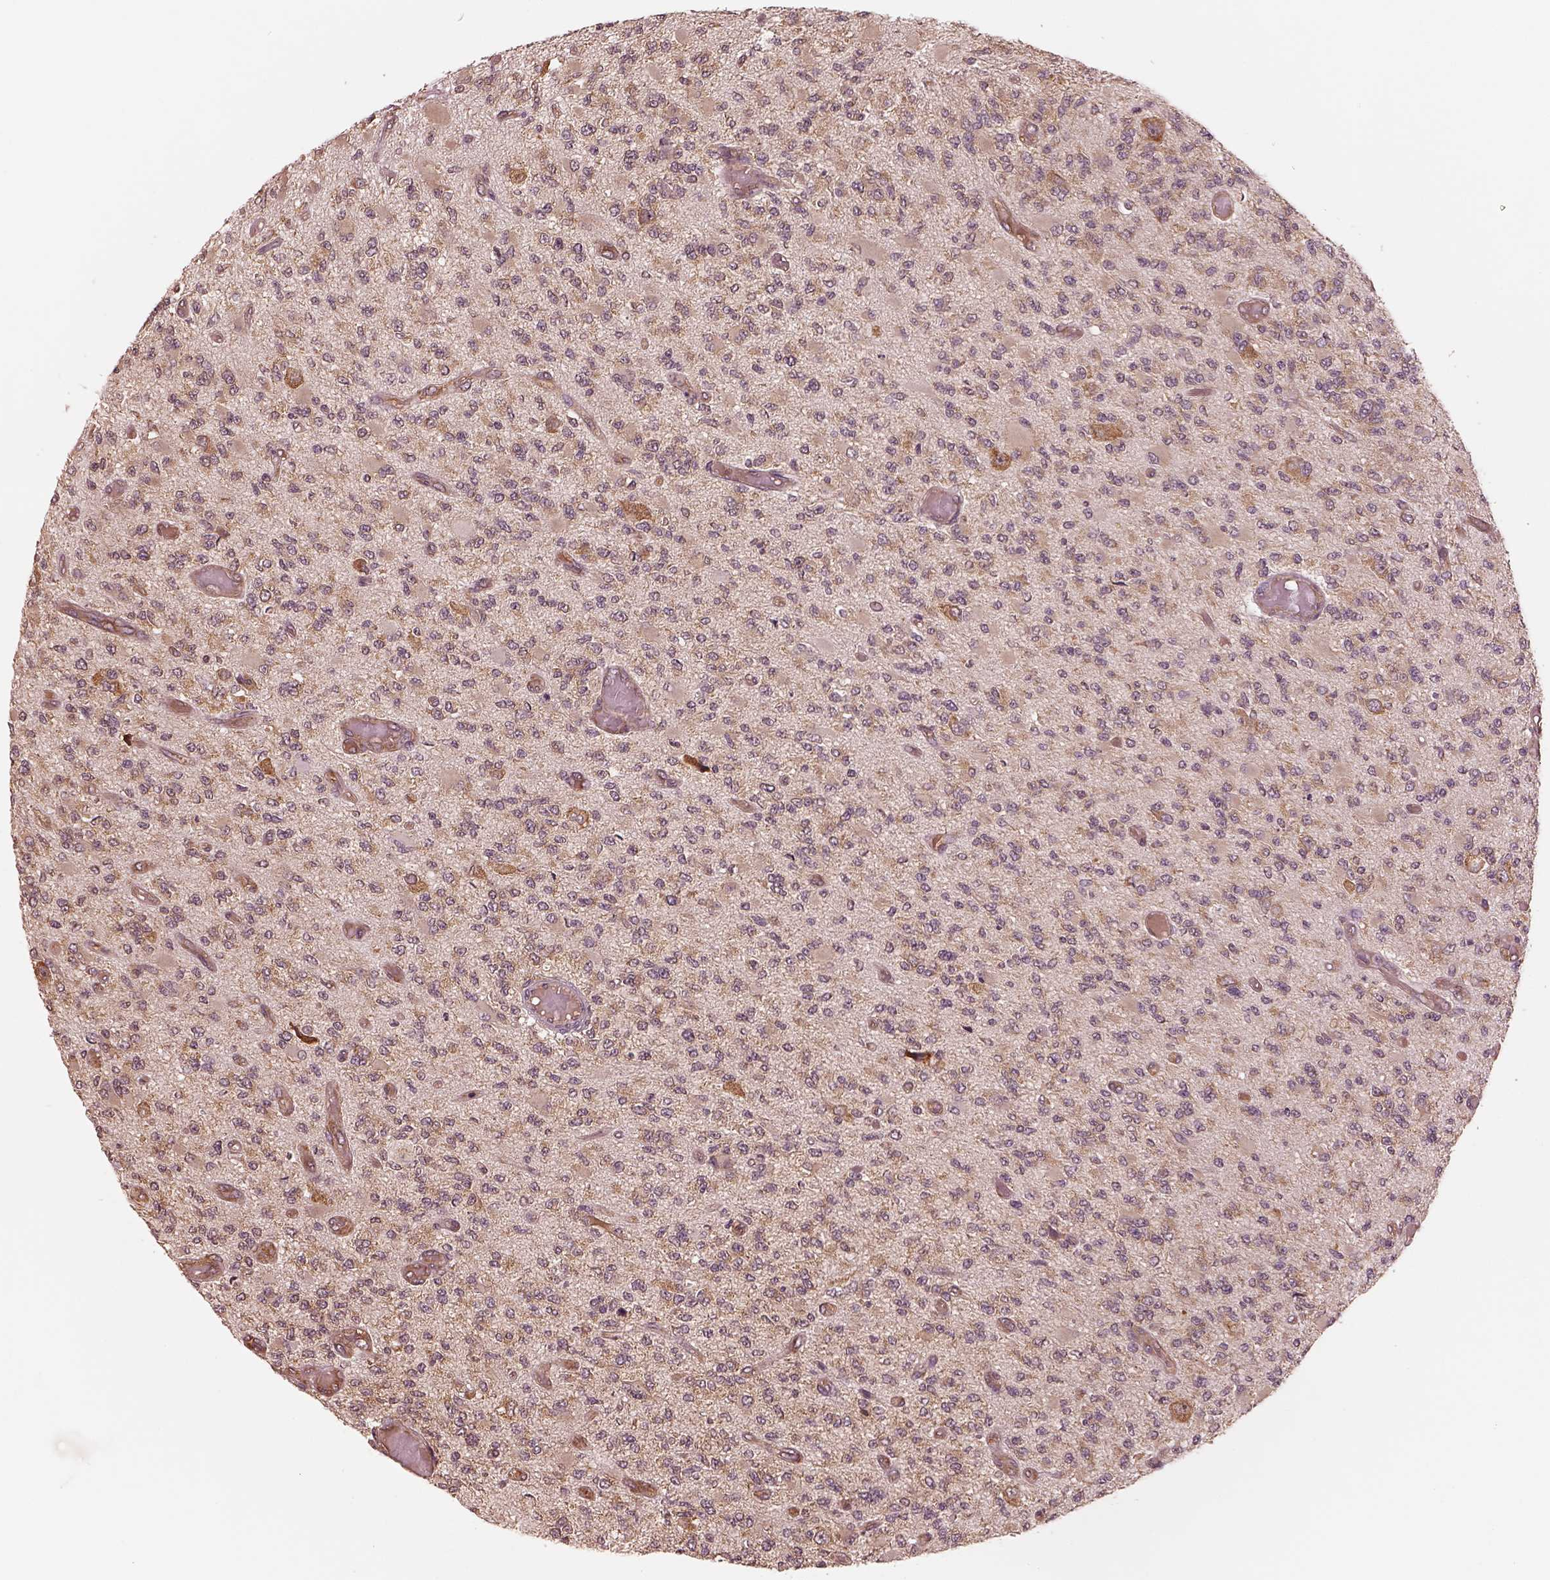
{"staining": {"intensity": "weak", "quantity": ">75%", "location": "cytoplasmic/membranous"}, "tissue": "glioma", "cell_type": "Tumor cells", "image_type": "cancer", "snomed": [{"axis": "morphology", "description": "Glioma, malignant, High grade"}, {"axis": "topography", "description": "Brain"}], "caption": "A high-resolution histopathology image shows immunohistochemistry staining of glioma, which displays weak cytoplasmic/membranous staining in approximately >75% of tumor cells.", "gene": "RPS5", "patient": {"sex": "female", "age": 63}}